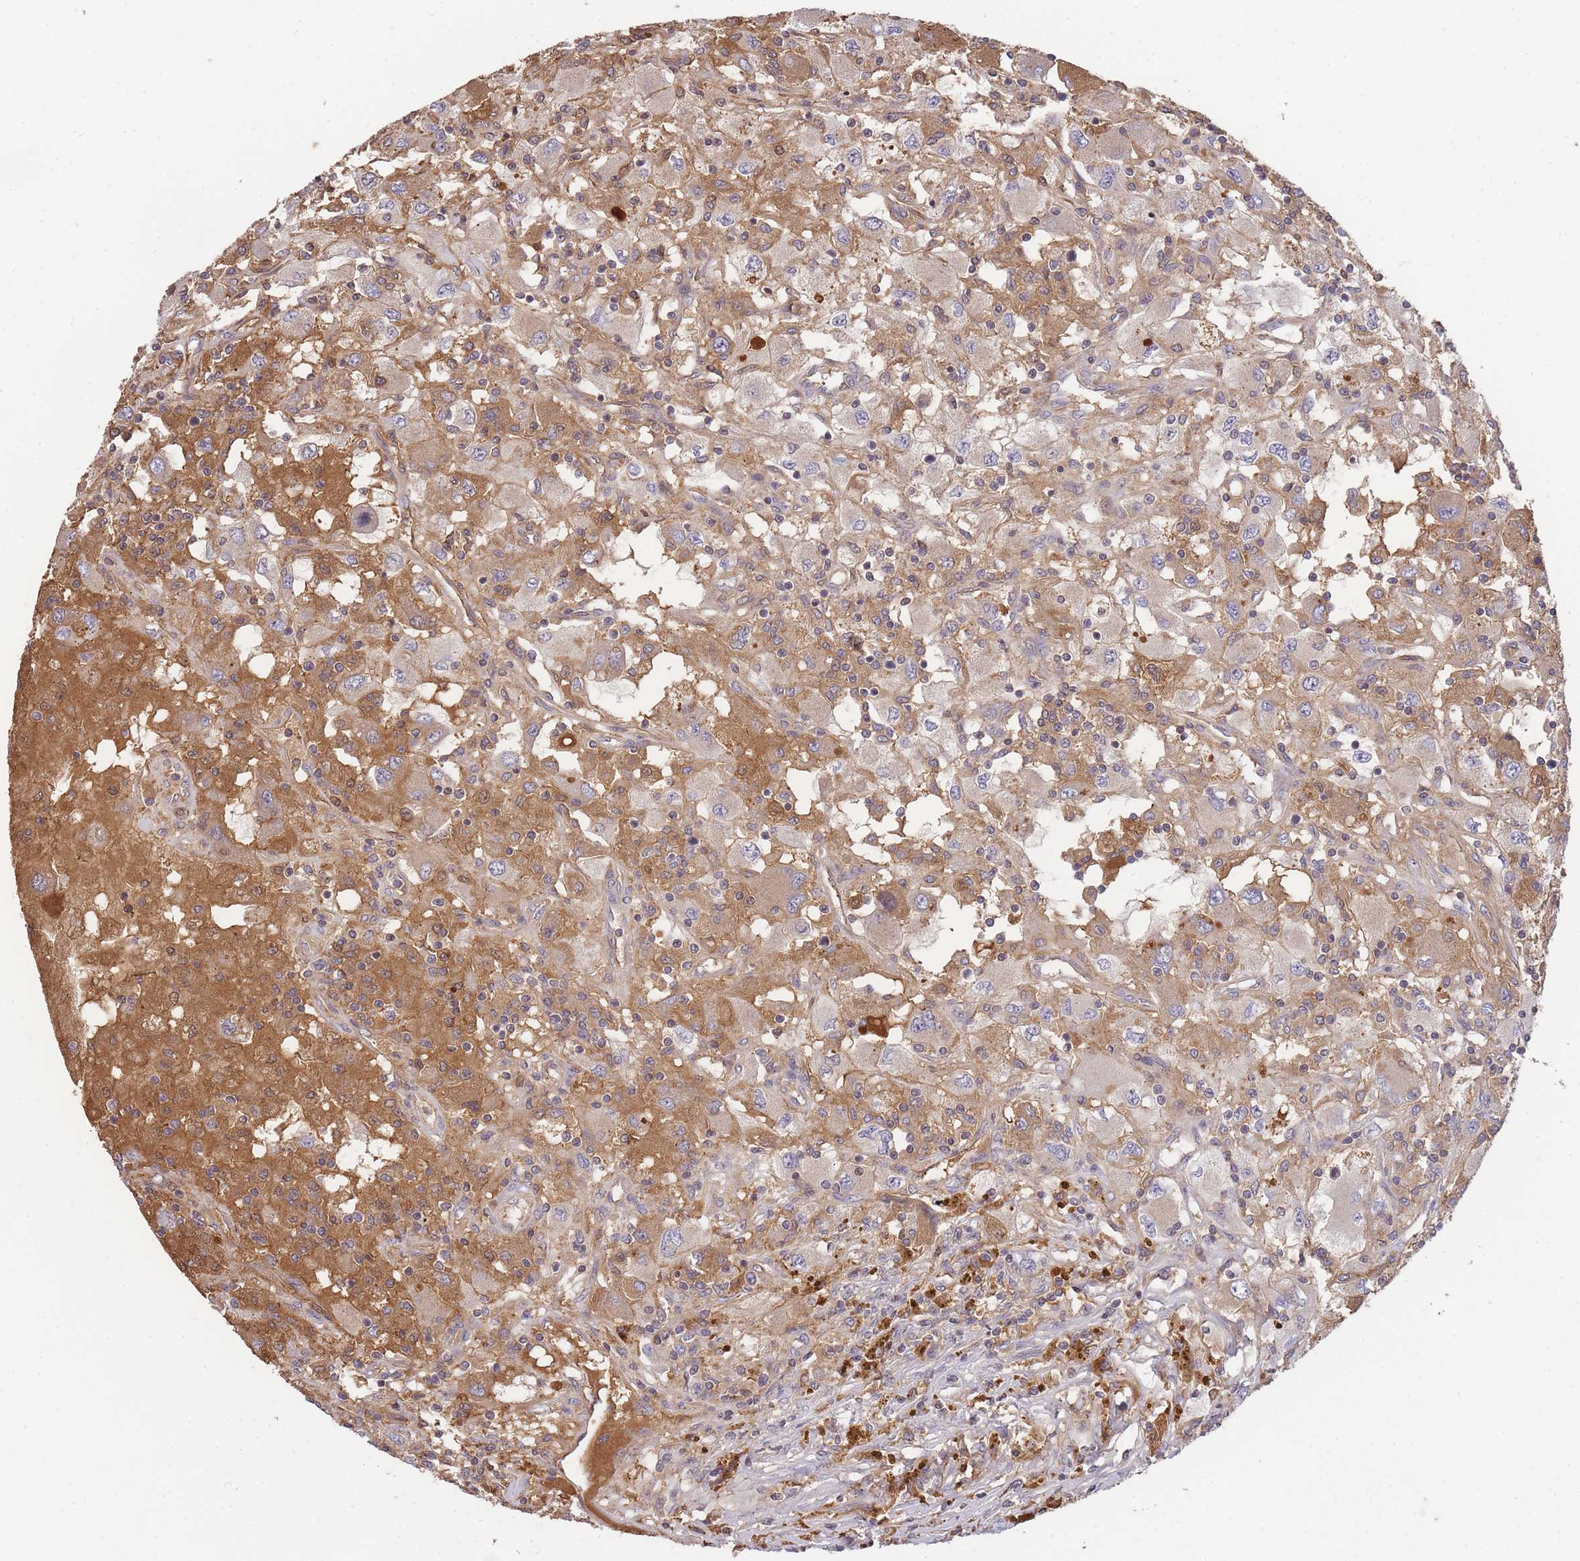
{"staining": {"intensity": "weak", "quantity": "25%-75%", "location": "cytoplasmic/membranous"}, "tissue": "renal cancer", "cell_type": "Tumor cells", "image_type": "cancer", "snomed": [{"axis": "morphology", "description": "Adenocarcinoma, NOS"}, {"axis": "topography", "description": "Kidney"}], "caption": "Immunohistochemistry (DAB) staining of renal cancer demonstrates weak cytoplasmic/membranous protein staining in about 25%-75% of tumor cells.", "gene": "RALGDS", "patient": {"sex": "female", "age": 67}}